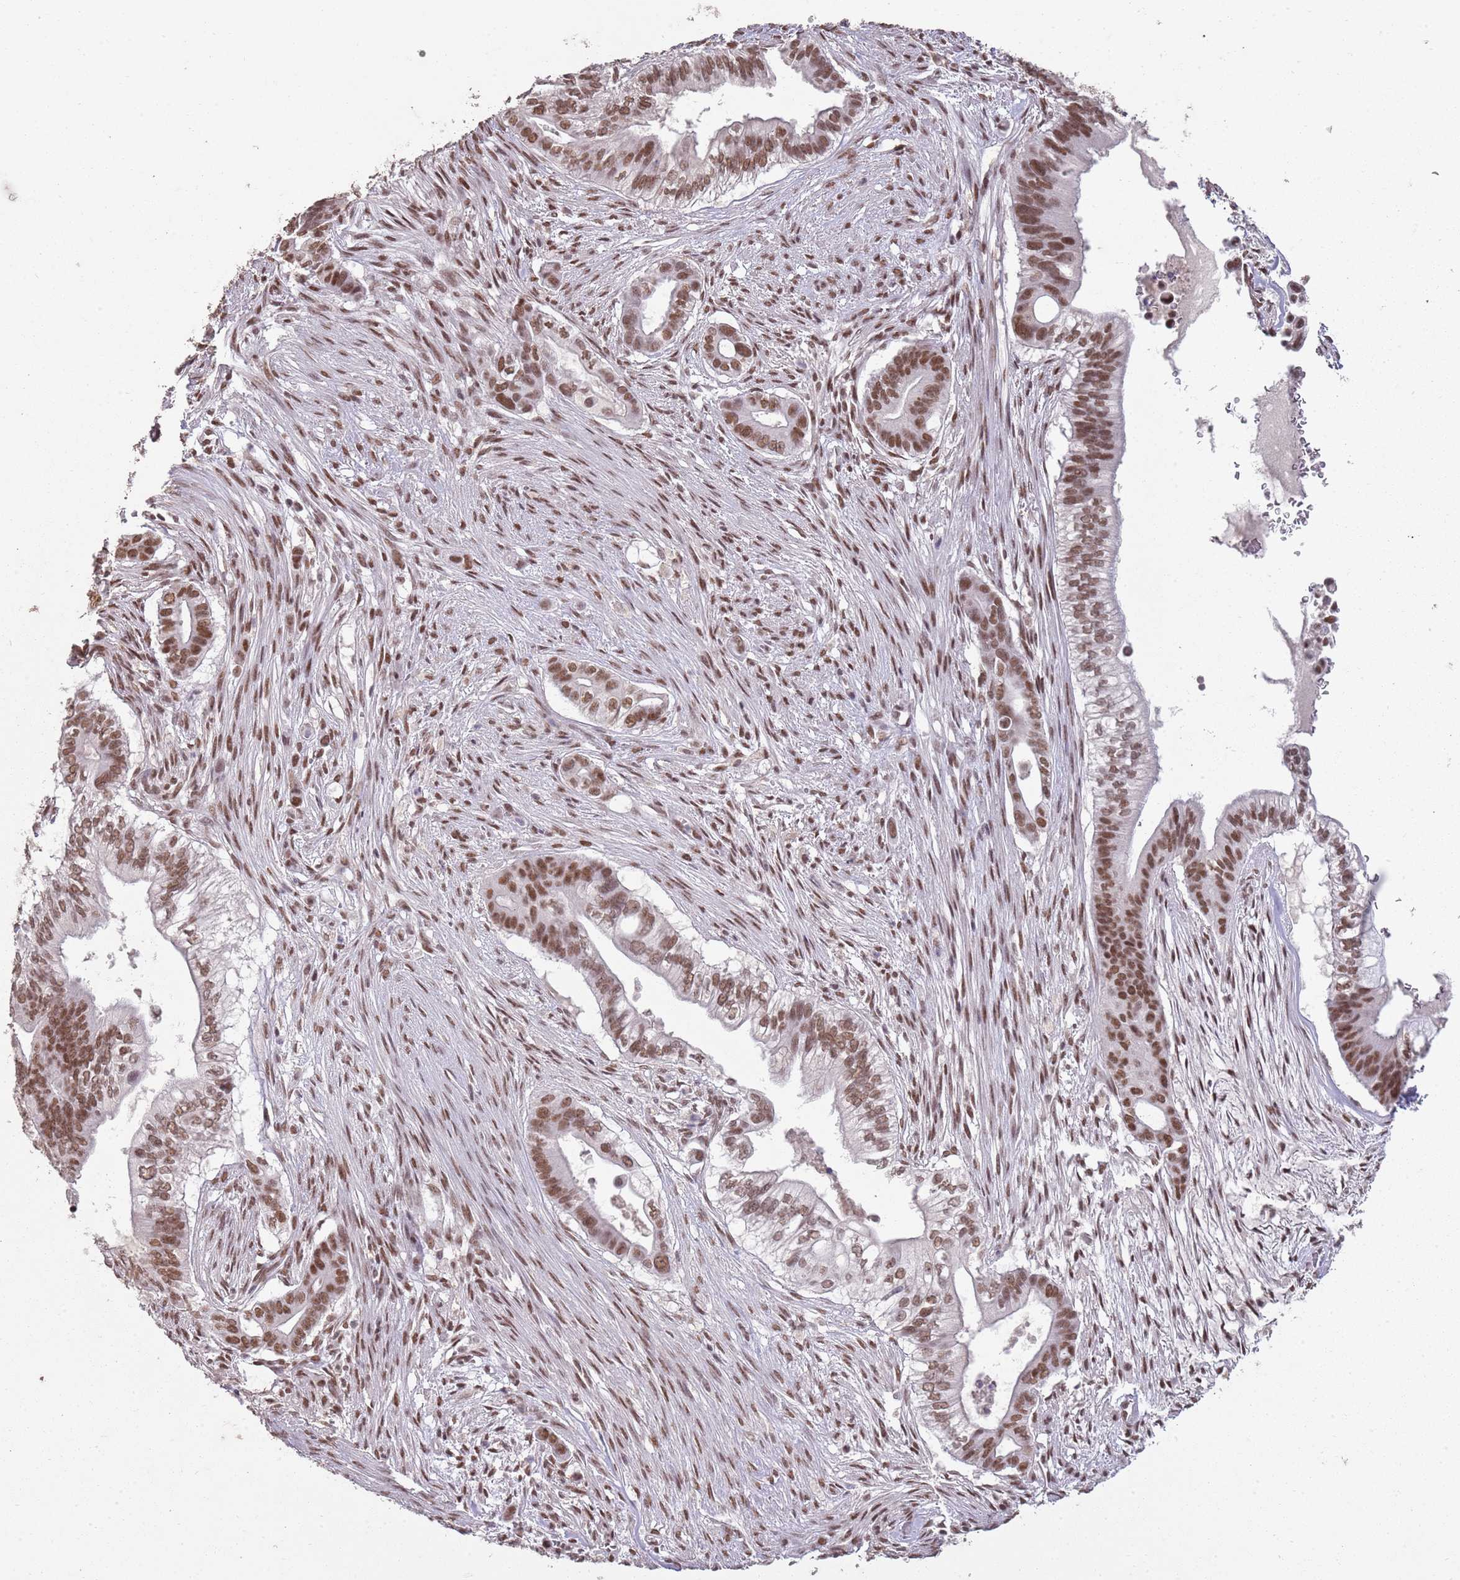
{"staining": {"intensity": "moderate", "quantity": ">75%", "location": "nuclear"}, "tissue": "pancreatic cancer", "cell_type": "Tumor cells", "image_type": "cancer", "snomed": [{"axis": "morphology", "description": "Adenocarcinoma, NOS"}, {"axis": "topography", "description": "Pancreas"}], "caption": "This histopathology image displays IHC staining of human adenocarcinoma (pancreatic), with medium moderate nuclear positivity in approximately >75% of tumor cells.", "gene": "ARL14EP", "patient": {"sex": "male", "age": 68}}